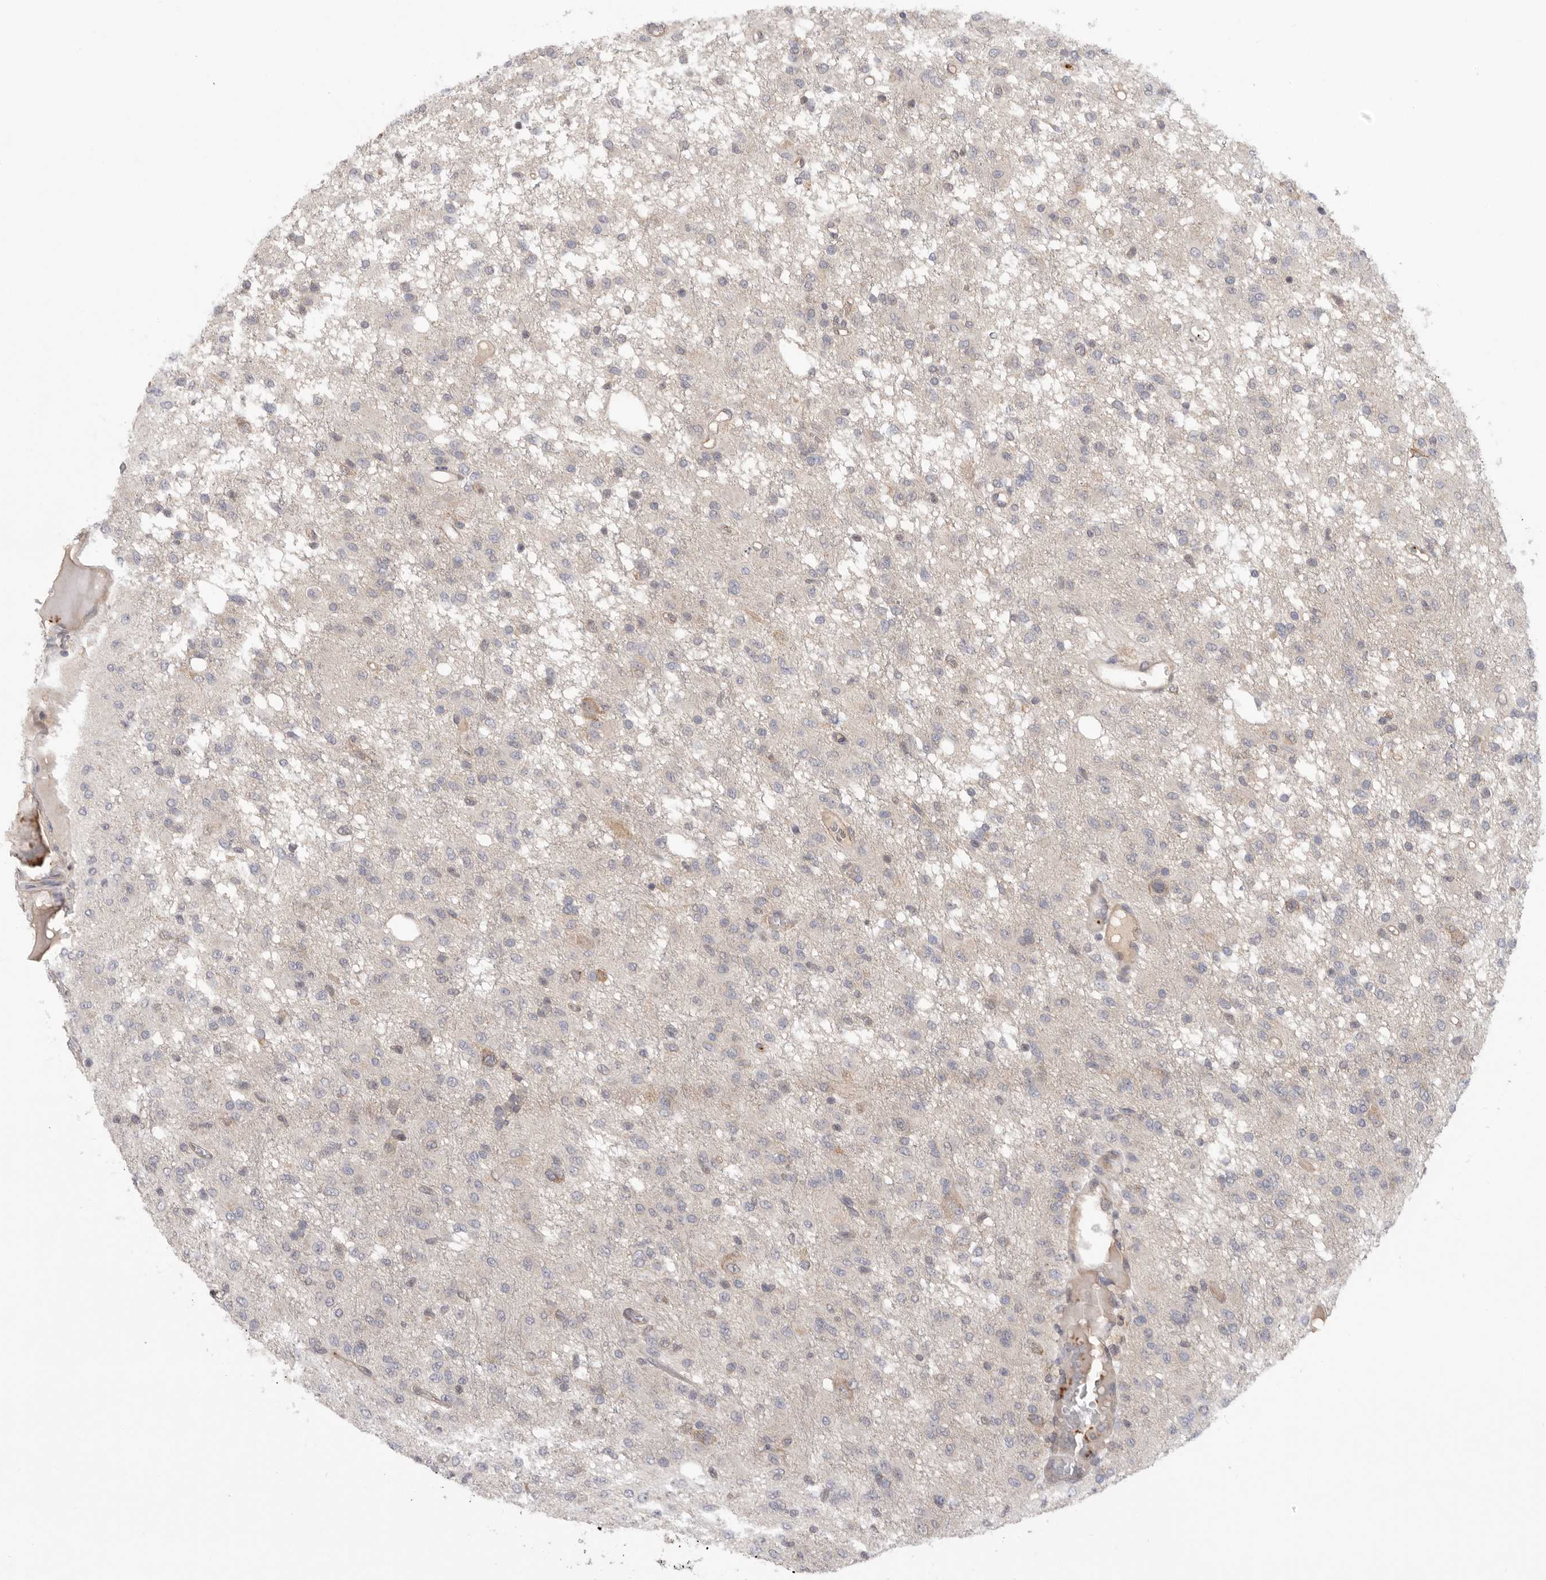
{"staining": {"intensity": "negative", "quantity": "none", "location": "none"}, "tissue": "glioma", "cell_type": "Tumor cells", "image_type": "cancer", "snomed": [{"axis": "morphology", "description": "Glioma, malignant, High grade"}, {"axis": "topography", "description": "Brain"}], "caption": "Protein analysis of glioma exhibits no significant positivity in tumor cells. Nuclei are stained in blue.", "gene": "CDC42BPB", "patient": {"sex": "female", "age": 59}}